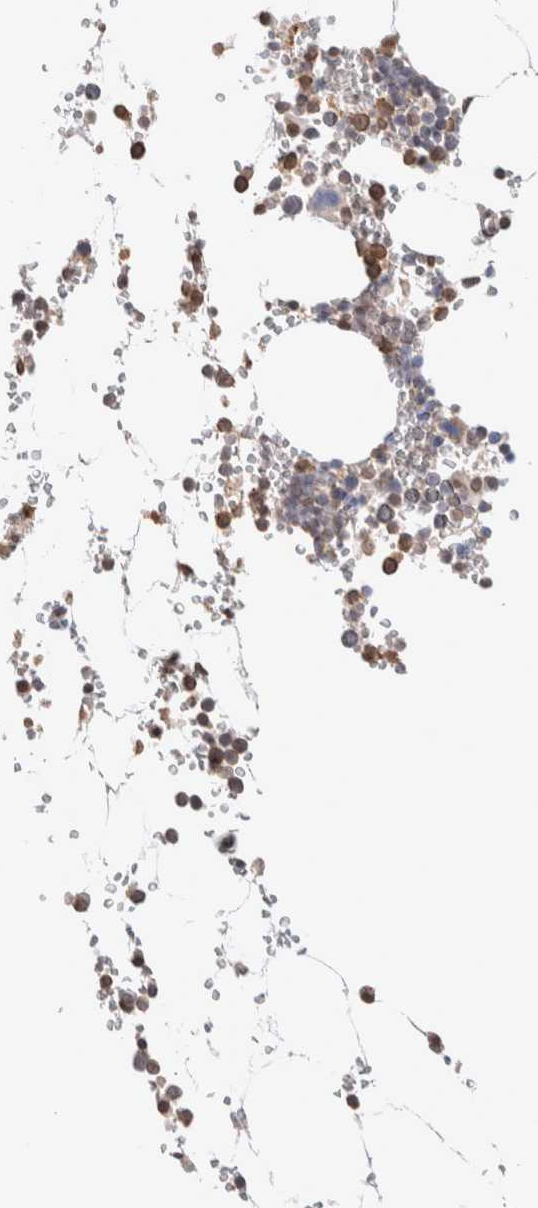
{"staining": {"intensity": "moderate", "quantity": "25%-75%", "location": "cytoplasmic/membranous,nuclear"}, "tissue": "bone marrow", "cell_type": "Hematopoietic cells", "image_type": "normal", "snomed": [{"axis": "morphology", "description": "Normal tissue, NOS"}, {"axis": "topography", "description": "Bone marrow"}], "caption": "Immunohistochemical staining of benign human bone marrow reveals 25%-75% levels of moderate cytoplasmic/membranous,nuclear protein positivity in about 25%-75% of hematopoietic cells. (DAB (3,3'-diaminobenzidine) IHC with brightfield microscopy, high magnification).", "gene": "CRAT", "patient": {"sex": "male", "age": 70}}